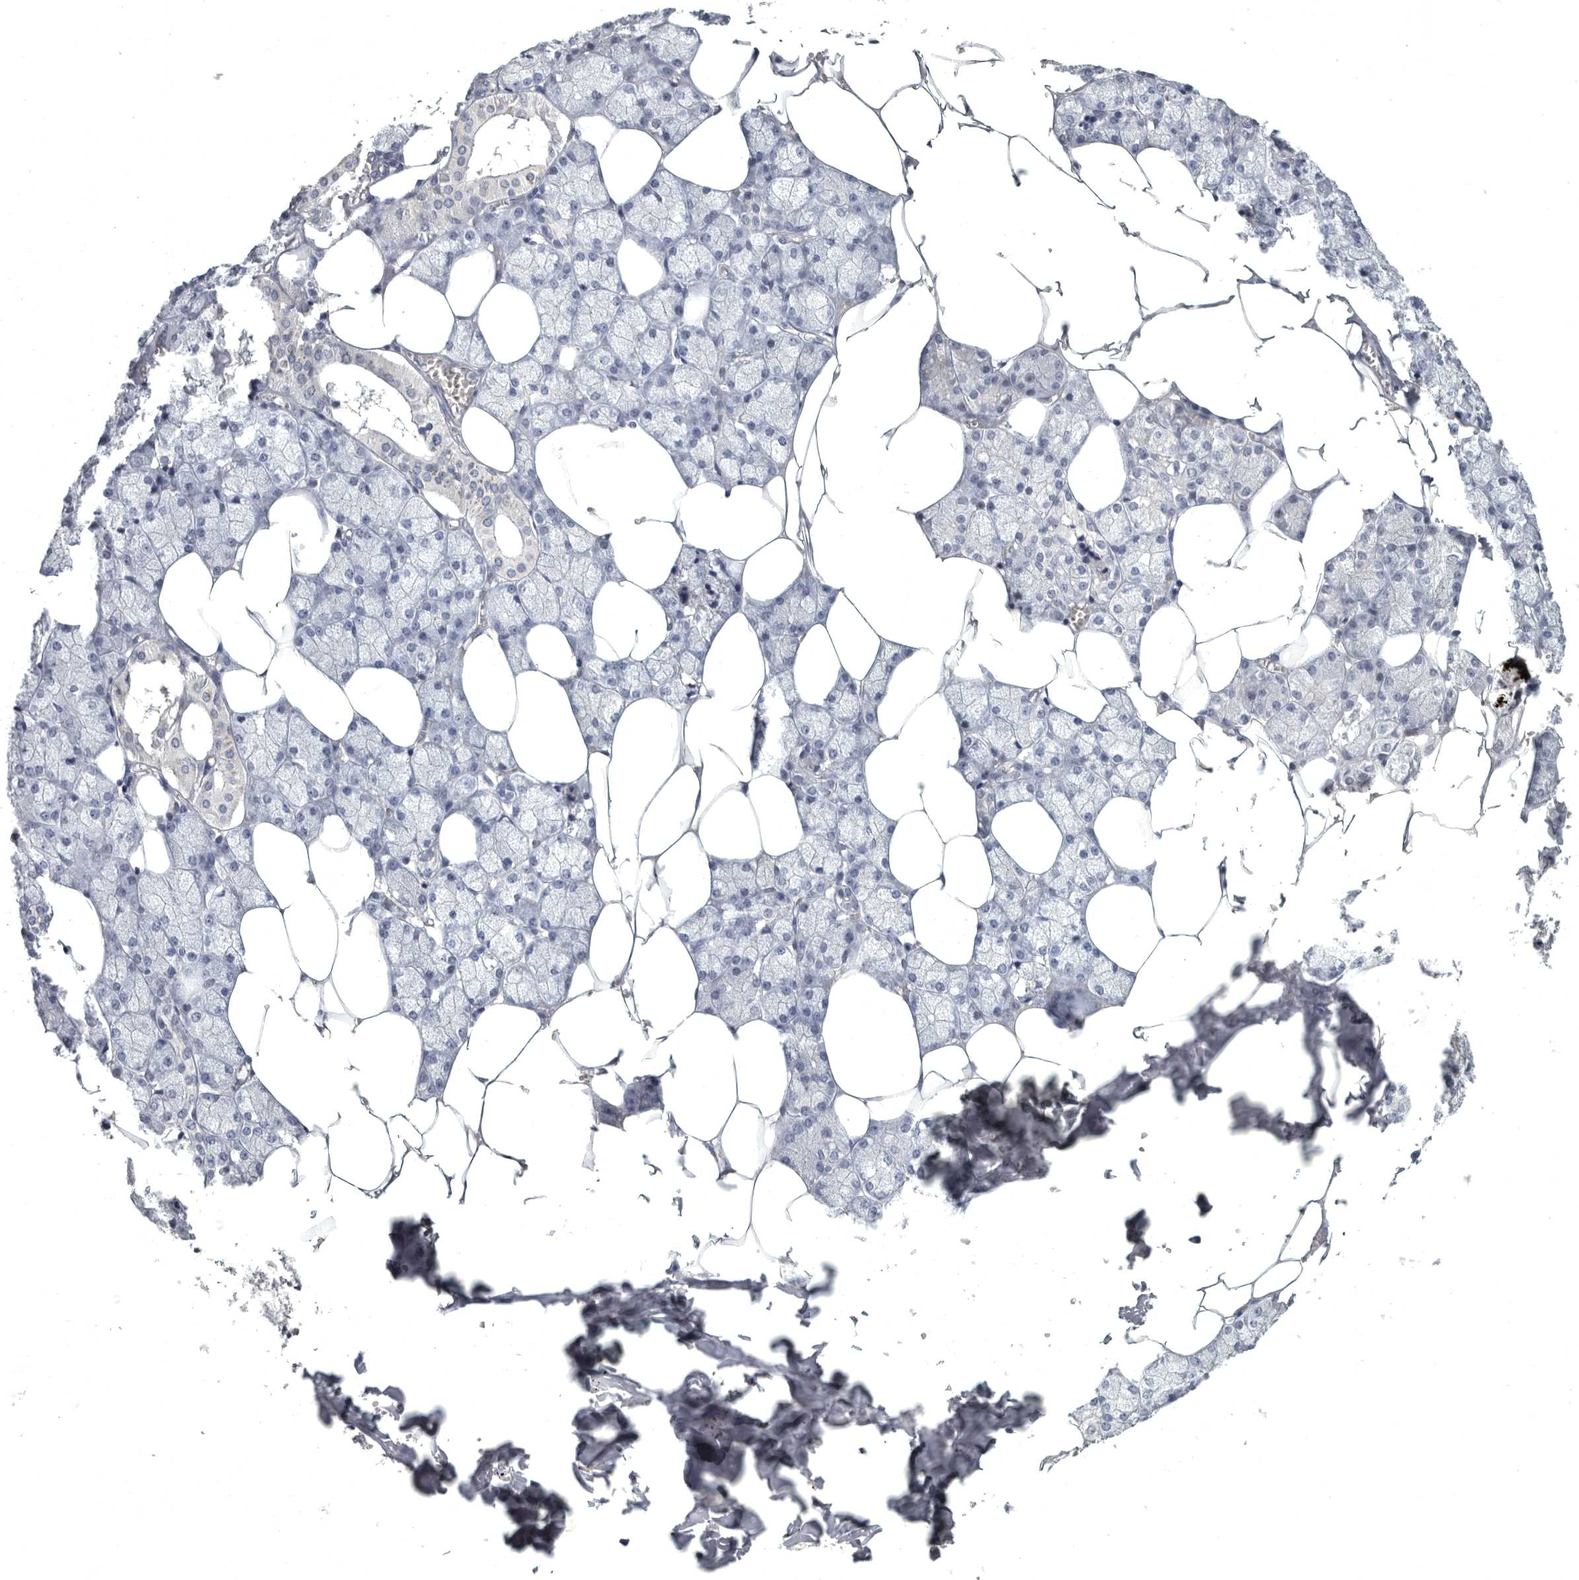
{"staining": {"intensity": "moderate", "quantity": "<25%", "location": "nuclear"}, "tissue": "salivary gland", "cell_type": "Glandular cells", "image_type": "normal", "snomed": [{"axis": "morphology", "description": "Normal tissue, NOS"}, {"axis": "topography", "description": "Salivary gland"}], "caption": "Approximately <25% of glandular cells in unremarkable human salivary gland exhibit moderate nuclear protein staining as visualized by brown immunohistochemical staining.", "gene": "WRAP73", "patient": {"sex": "male", "age": 62}}